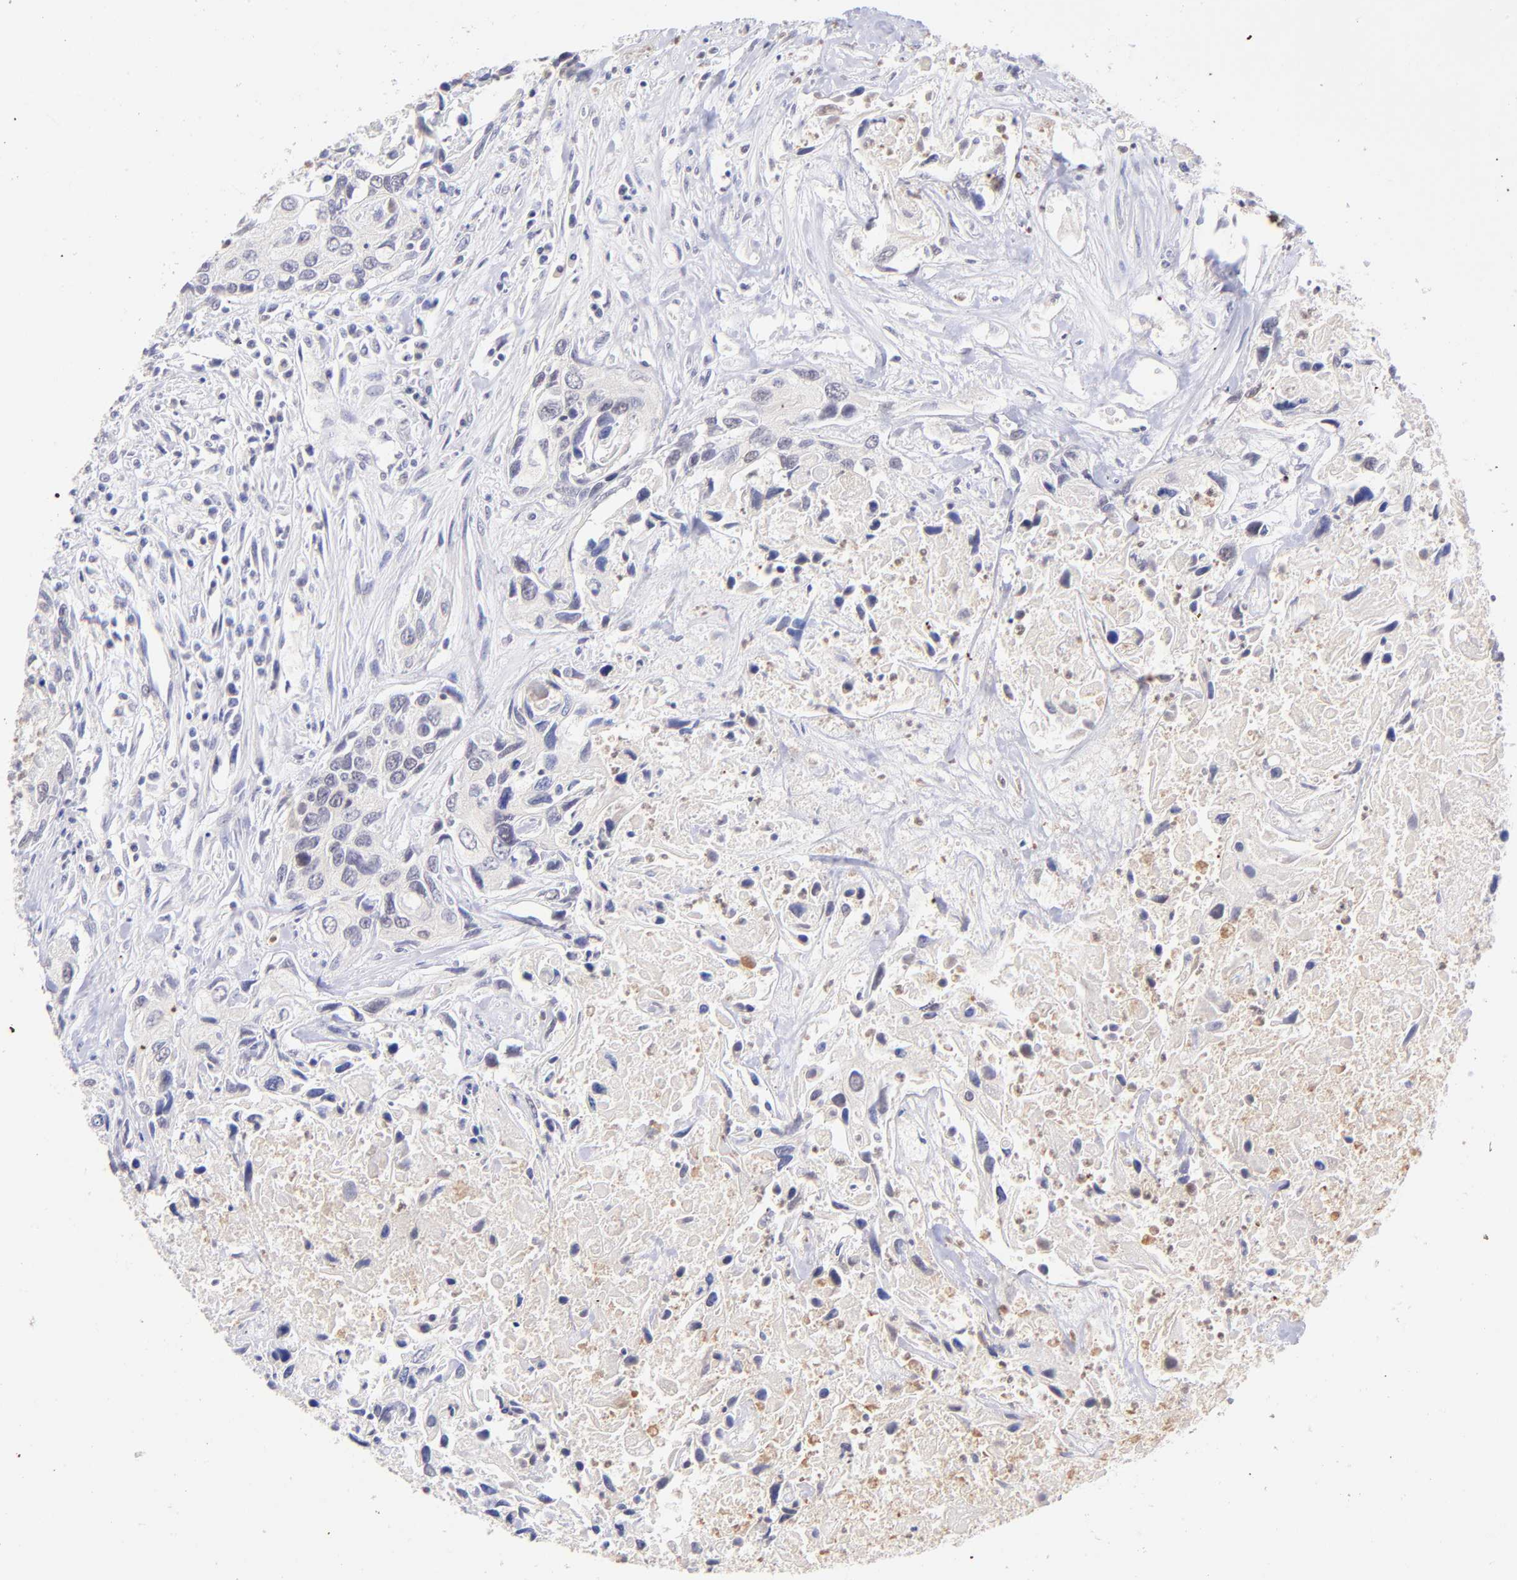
{"staining": {"intensity": "negative", "quantity": "none", "location": "none"}, "tissue": "urothelial cancer", "cell_type": "Tumor cells", "image_type": "cancer", "snomed": [{"axis": "morphology", "description": "Urothelial carcinoma, High grade"}, {"axis": "topography", "description": "Urinary bladder"}], "caption": "The image shows no staining of tumor cells in urothelial cancer.", "gene": "RPL11", "patient": {"sex": "male", "age": 71}}